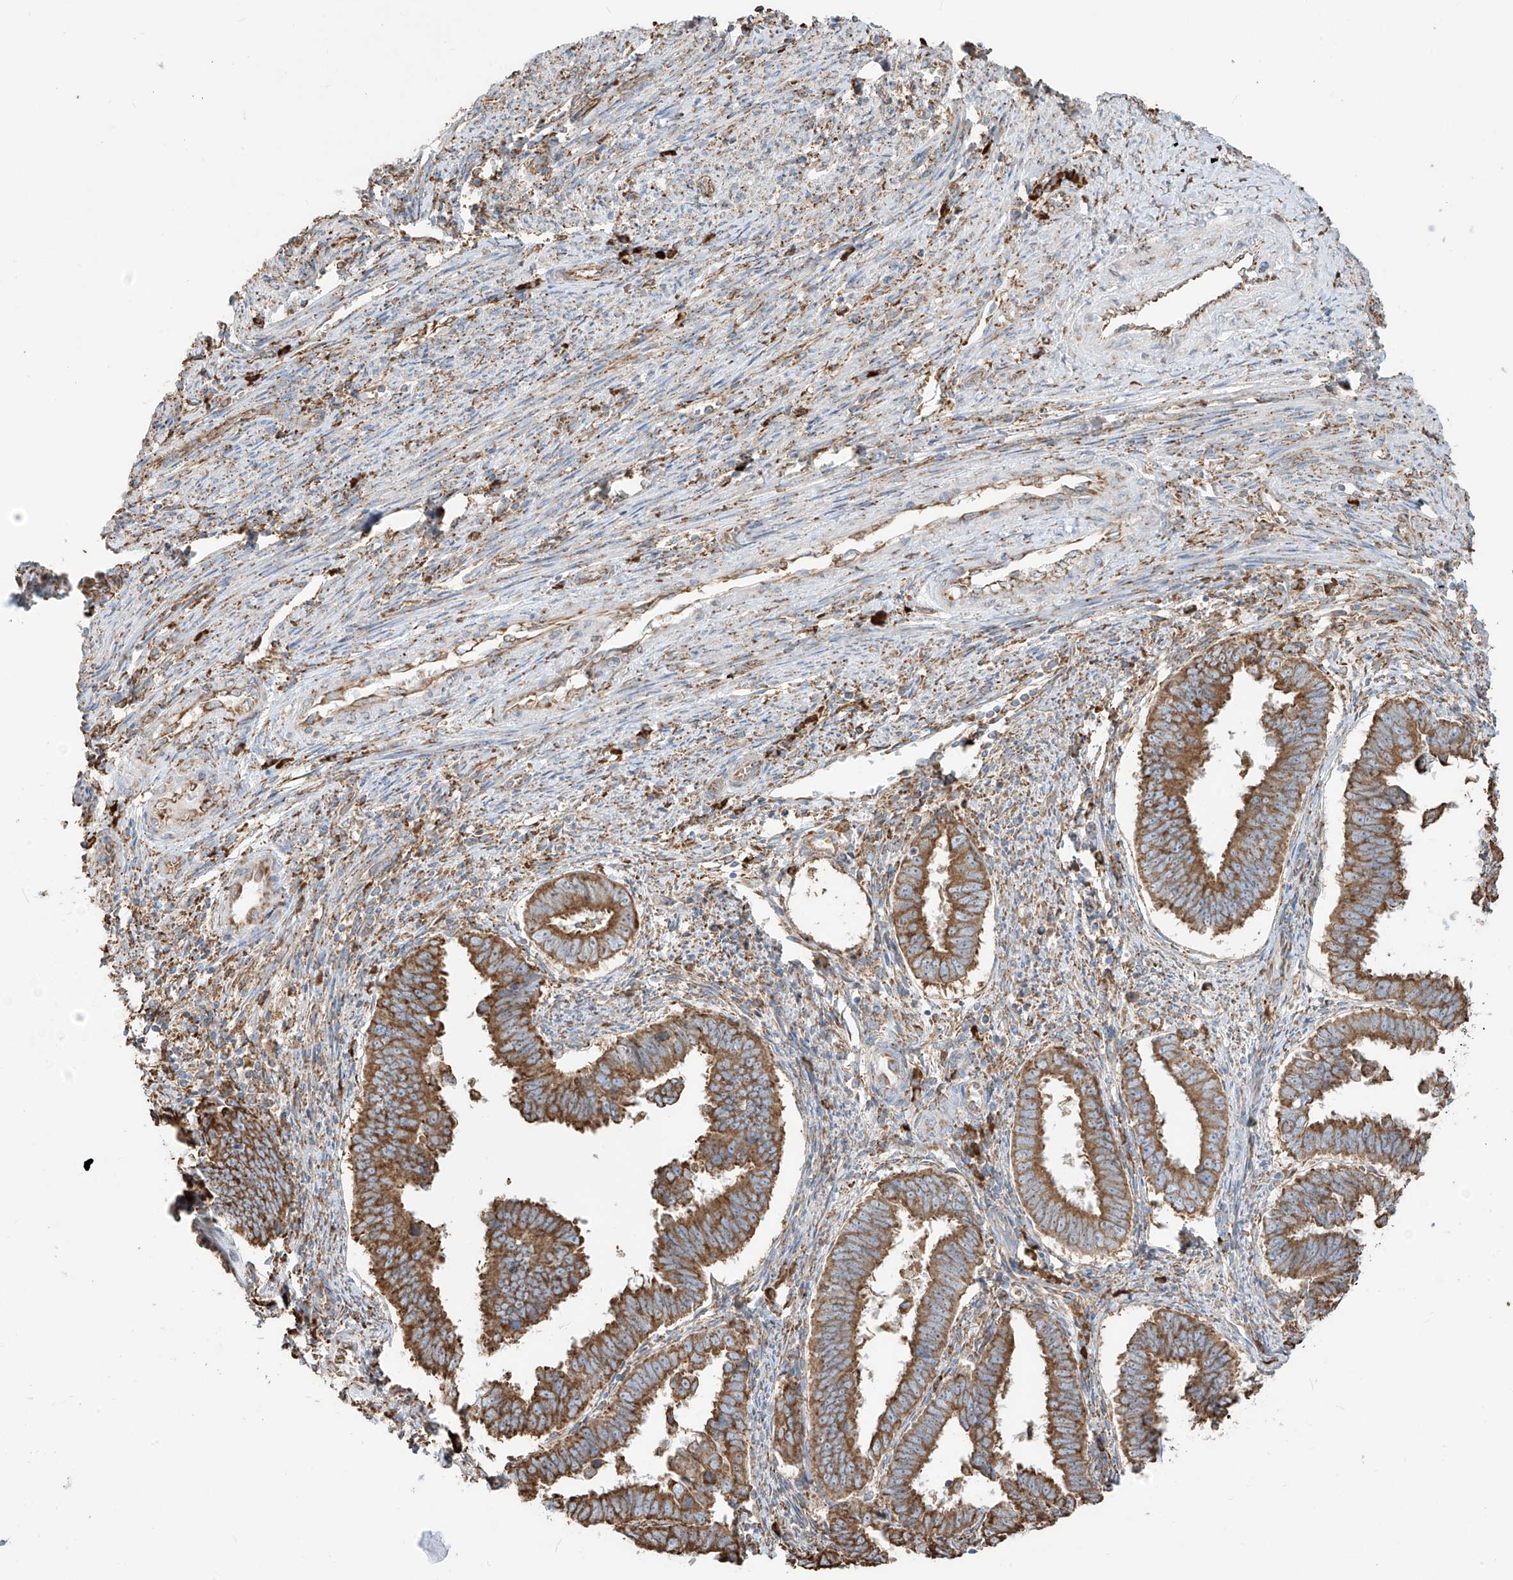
{"staining": {"intensity": "moderate", "quantity": ">75%", "location": "cytoplasmic/membranous"}, "tissue": "endometrial cancer", "cell_type": "Tumor cells", "image_type": "cancer", "snomed": [{"axis": "morphology", "description": "Adenocarcinoma, NOS"}, {"axis": "topography", "description": "Endometrium"}], "caption": "Immunohistochemical staining of human endometrial cancer displays moderate cytoplasmic/membranous protein expression in about >75% of tumor cells.", "gene": "PDIA6", "patient": {"sex": "female", "age": 75}}